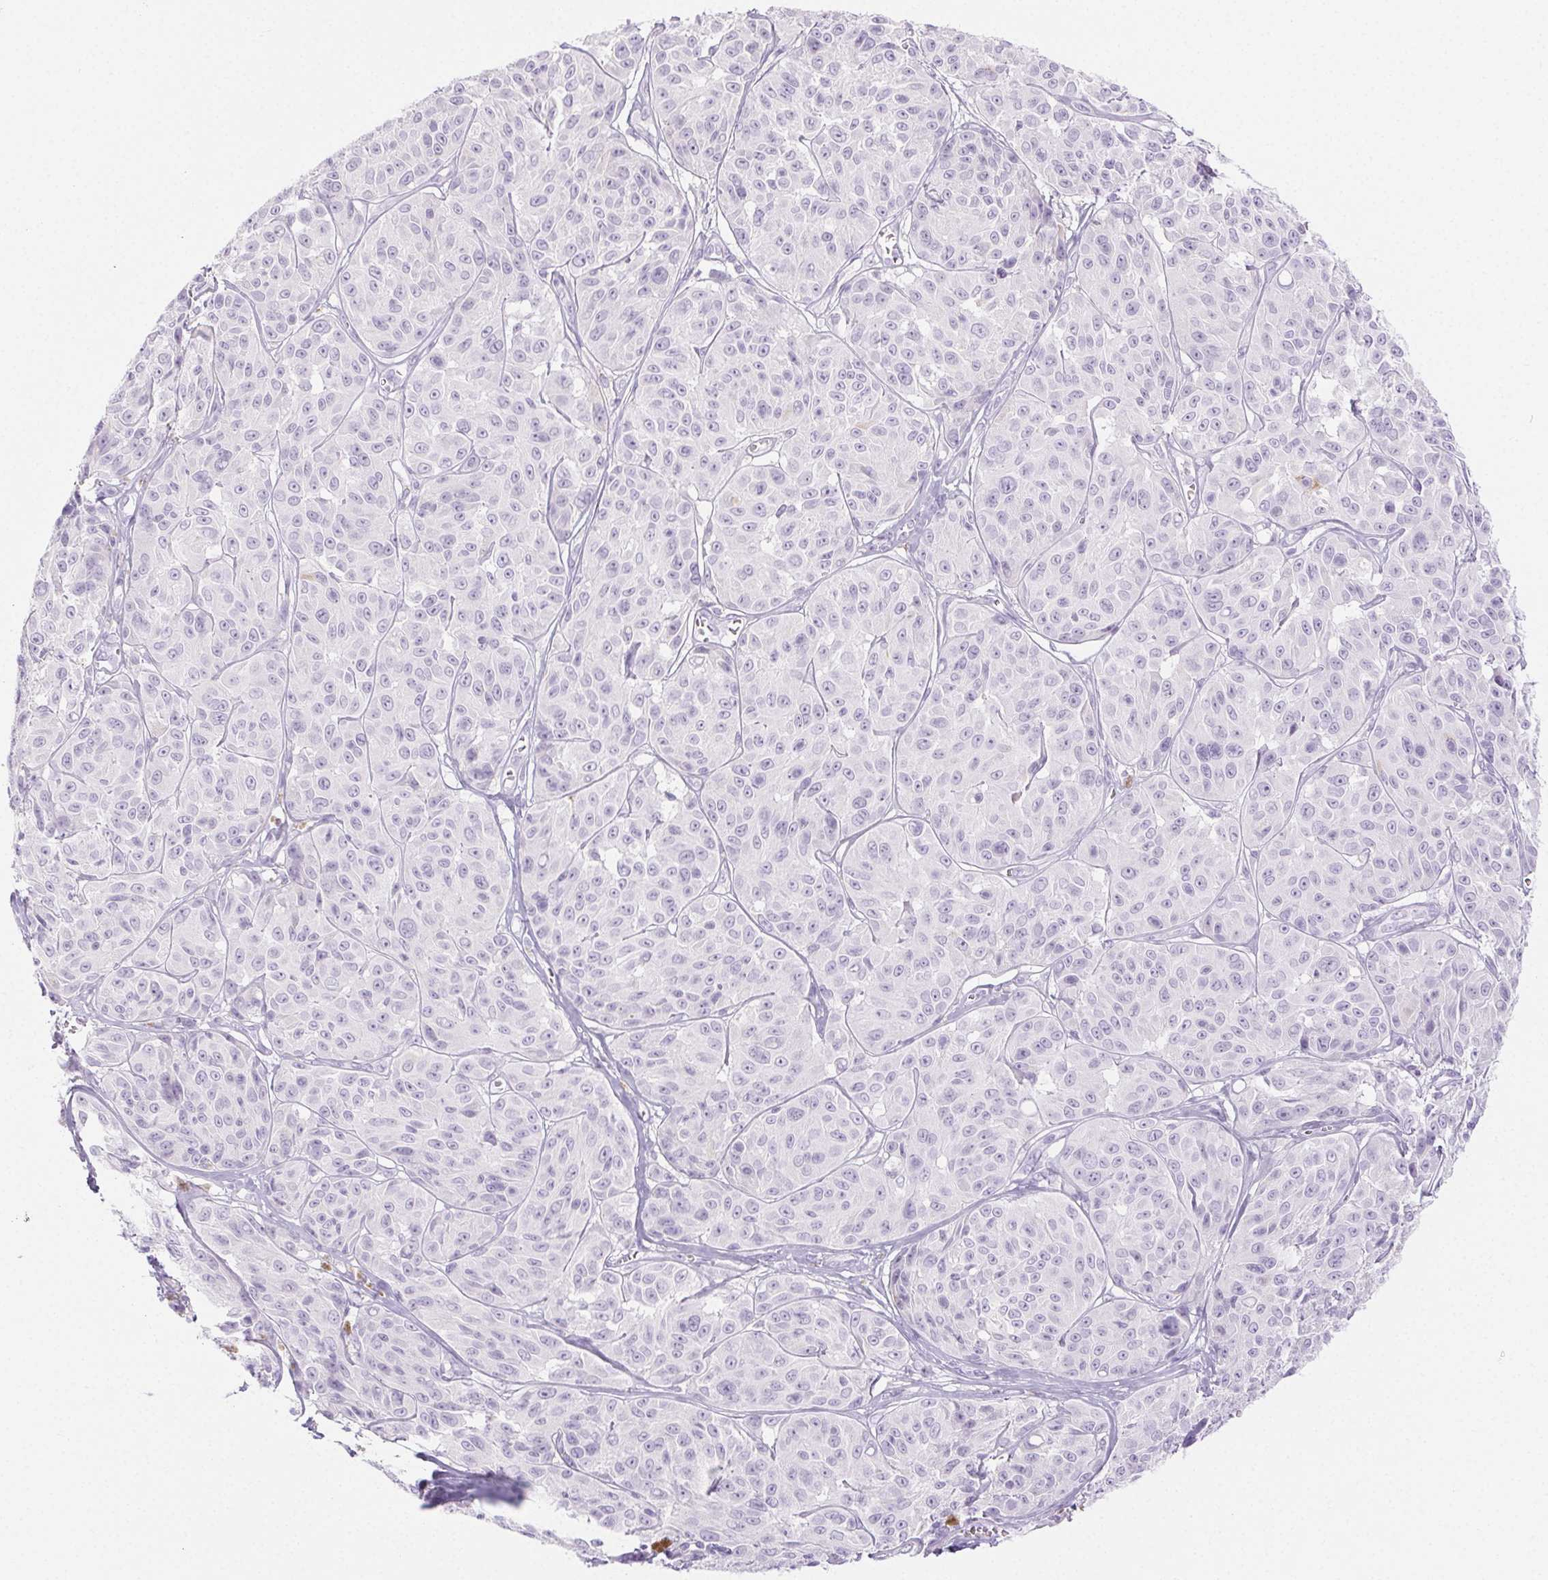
{"staining": {"intensity": "negative", "quantity": "none", "location": "none"}, "tissue": "melanoma", "cell_type": "Tumor cells", "image_type": "cancer", "snomed": [{"axis": "morphology", "description": "Malignant melanoma, NOS"}, {"axis": "topography", "description": "Skin"}], "caption": "Tumor cells show no significant positivity in malignant melanoma.", "gene": "SPRR3", "patient": {"sex": "male", "age": 91}}